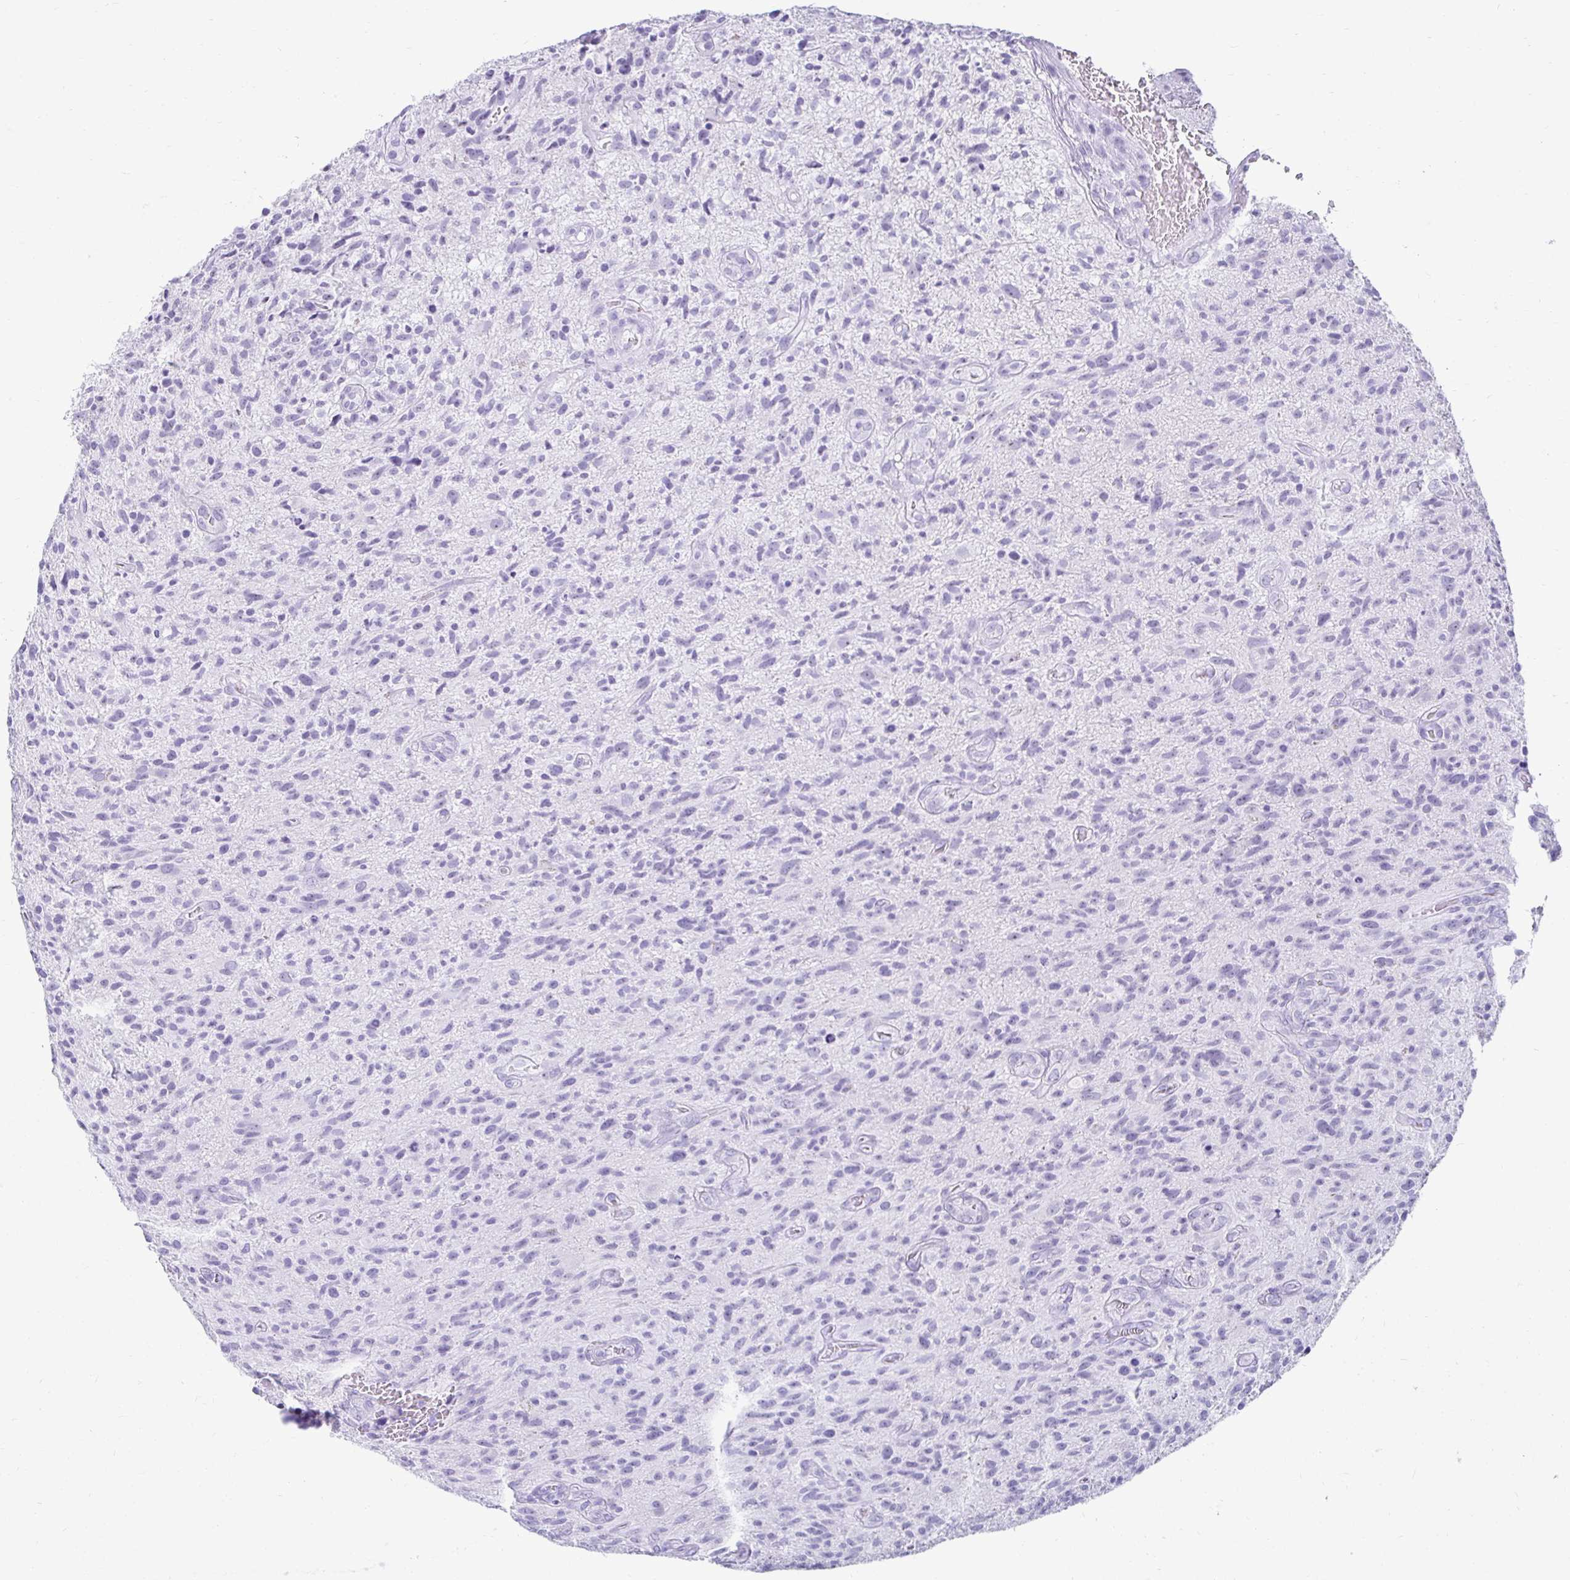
{"staining": {"intensity": "negative", "quantity": "none", "location": "none"}, "tissue": "glioma", "cell_type": "Tumor cells", "image_type": "cancer", "snomed": [{"axis": "morphology", "description": "Glioma, malignant, High grade"}, {"axis": "topography", "description": "Brain"}], "caption": "Malignant high-grade glioma stained for a protein using immunohistochemistry (IHC) shows no expression tumor cells.", "gene": "CST6", "patient": {"sex": "male", "age": 75}}